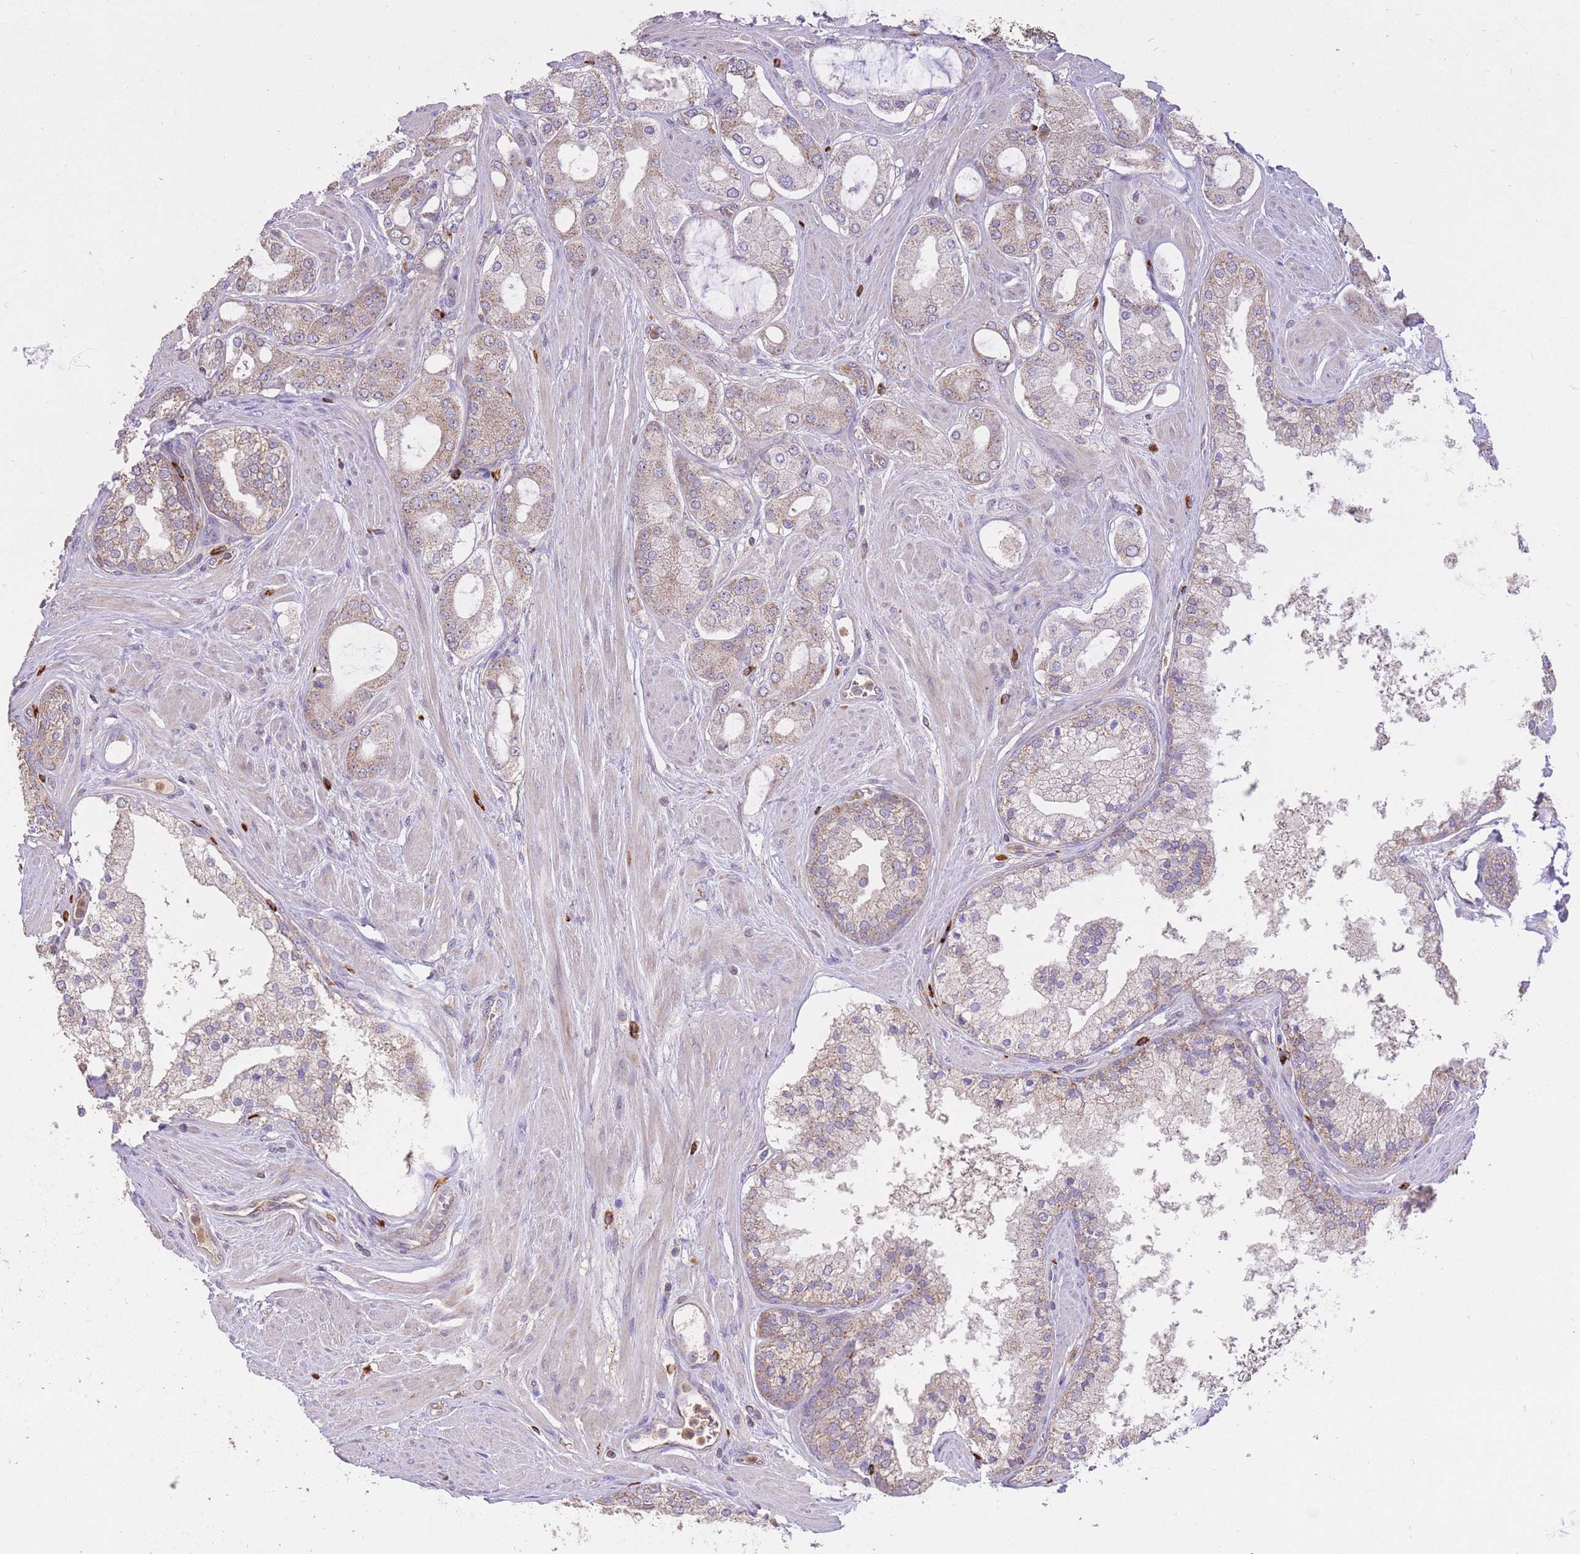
{"staining": {"intensity": "weak", "quantity": "25%-75%", "location": "cytoplasmic/membranous"}, "tissue": "prostate cancer", "cell_type": "Tumor cells", "image_type": "cancer", "snomed": [{"axis": "morphology", "description": "Adenocarcinoma, Low grade"}, {"axis": "topography", "description": "Prostate"}], "caption": "A photomicrograph showing weak cytoplasmic/membranous expression in about 25%-75% of tumor cells in prostate cancer (adenocarcinoma (low-grade)), as visualized by brown immunohistochemical staining.", "gene": "PREP", "patient": {"sex": "male", "age": 42}}